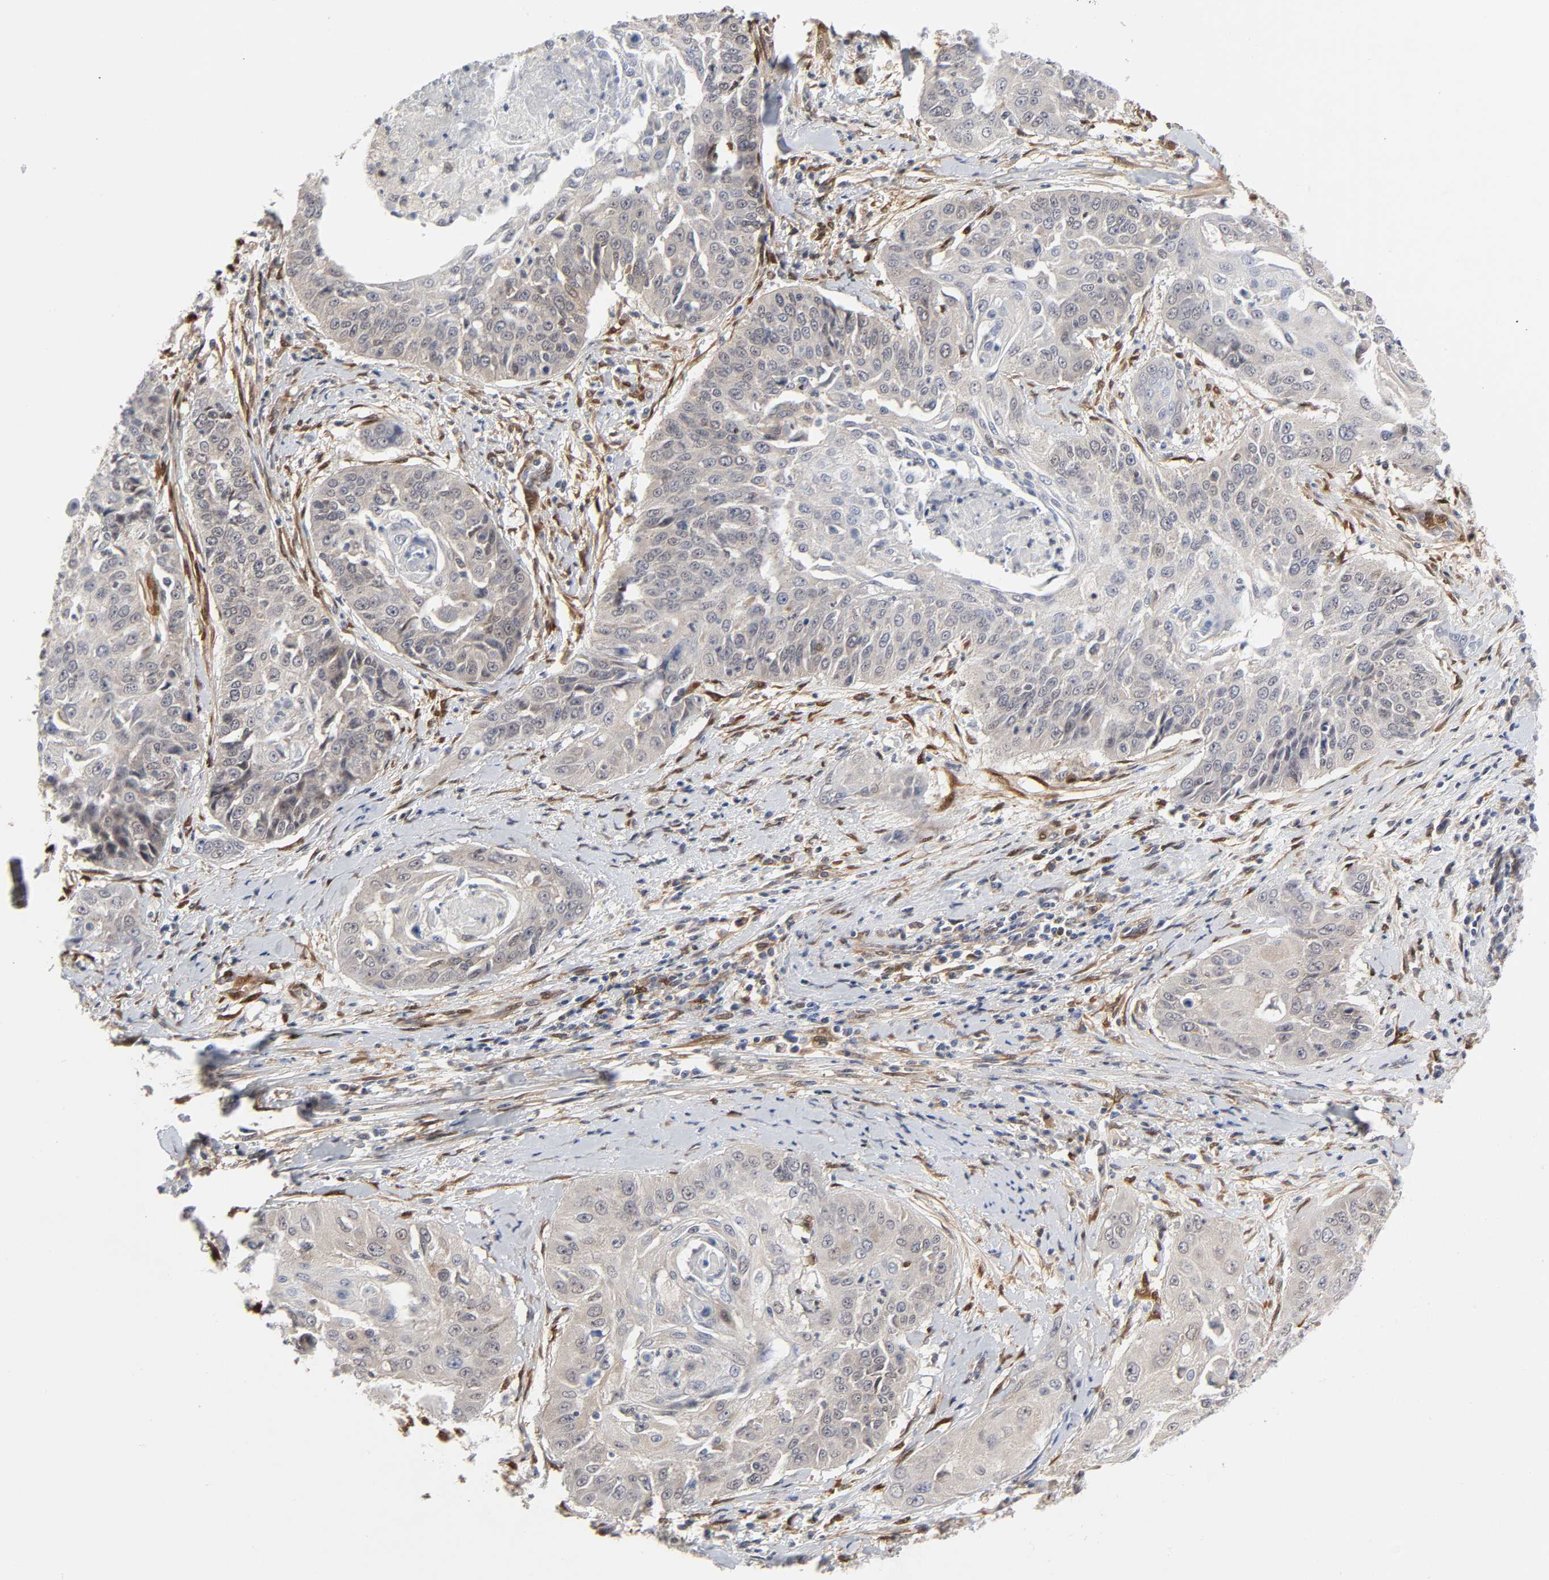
{"staining": {"intensity": "weak", "quantity": "<25%", "location": "cytoplasmic/membranous"}, "tissue": "cervical cancer", "cell_type": "Tumor cells", "image_type": "cancer", "snomed": [{"axis": "morphology", "description": "Squamous cell carcinoma, NOS"}, {"axis": "topography", "description": "Cervix"}], "caption": "Immunohistochemistry (IHC) of cervical squamous cell carcinoma displays no positivity in tumor cells.", "gene": "PTEN", "patient": {"sex": "female", "age": 64}}